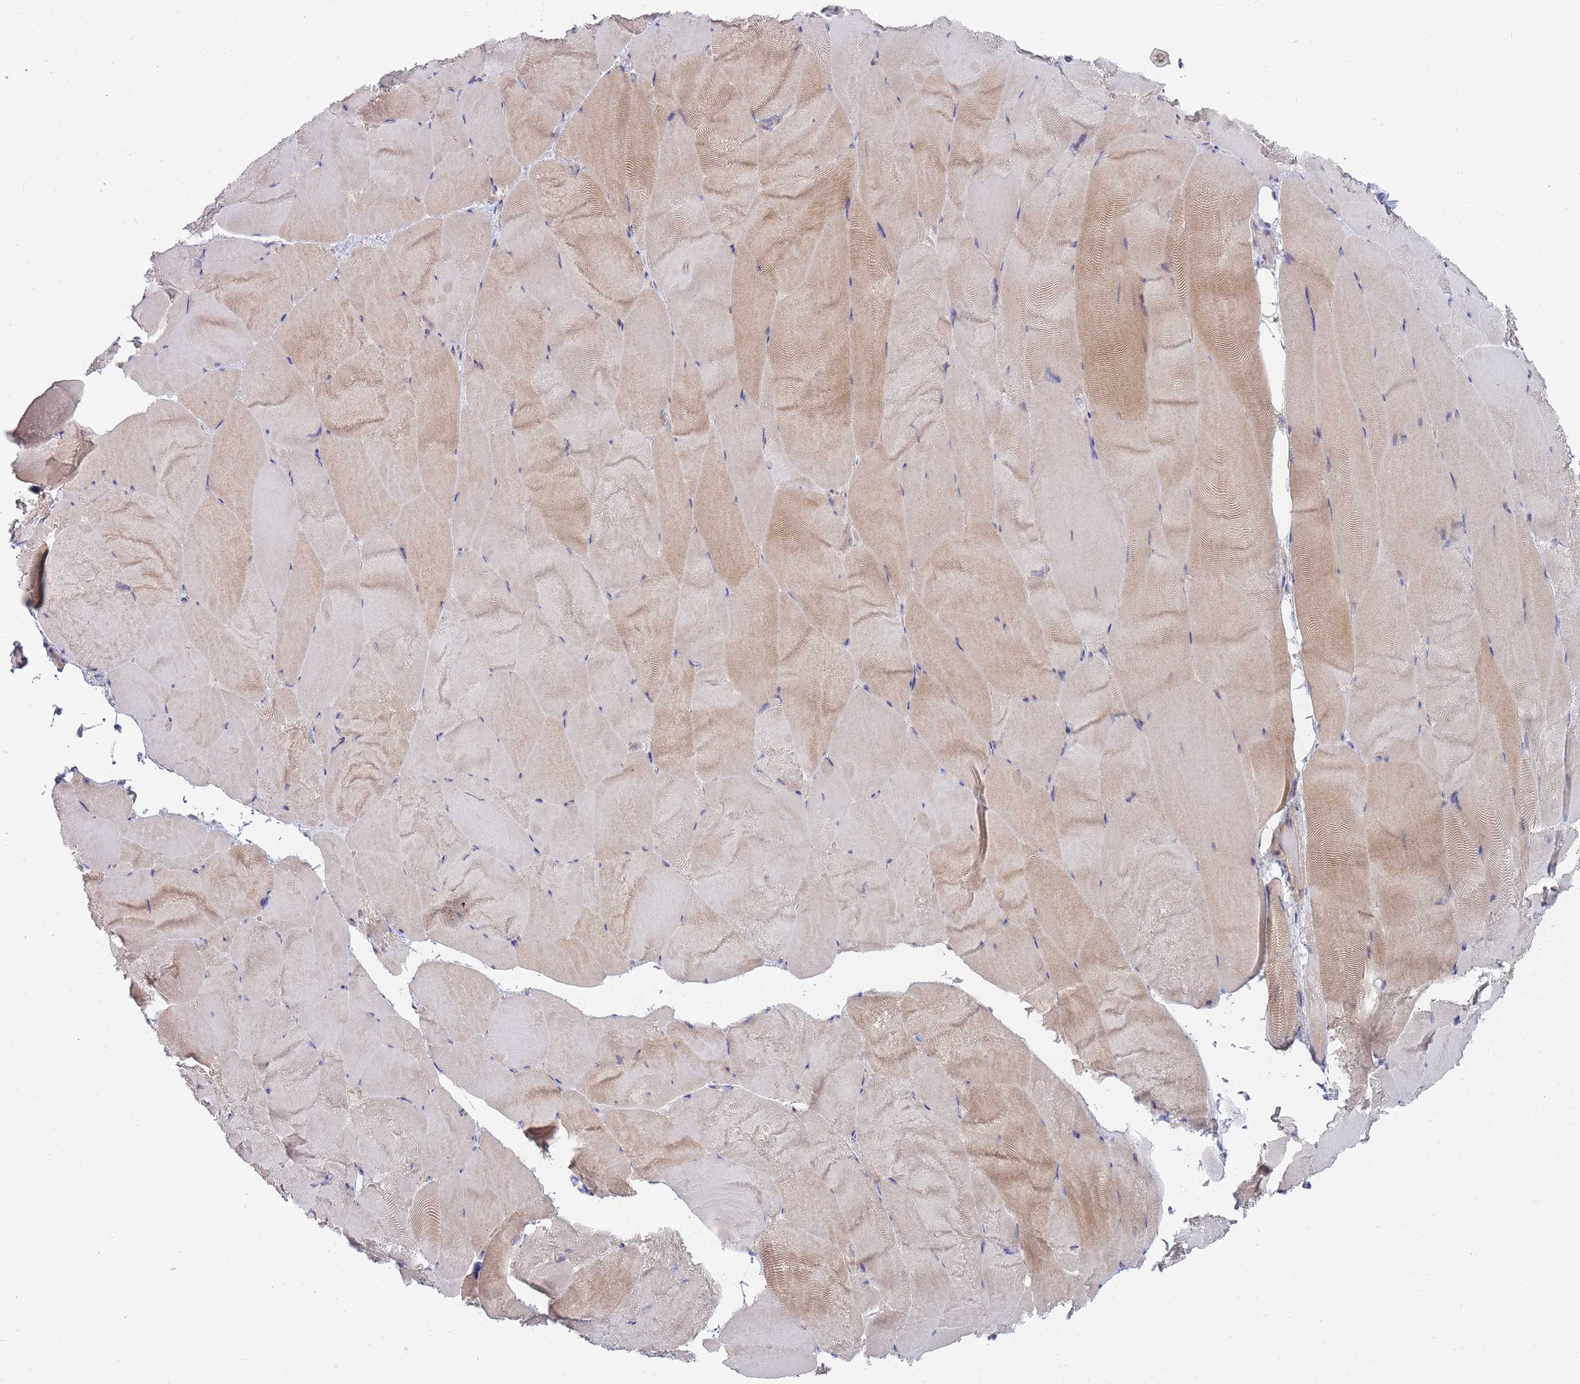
{"staining": {"intensity": "moderate", "quantity": "<25%", "location": "cytoplasmic/membranous"}, "tissue": "skeletal muscle", "cell_type": "Myocytes", "image_type": "normal", "snomed": [{"axis": "morphology", "description": "Normal tissue, NOS"}, {"axis": "topography", "description": "Skeletal muscle"}], "caption": "Skeletal muscle stained with IHC shows moderate cytoplasmic/membranous expression in approximately <25% of myocytes.", "gene": "SLC35F5", "patient": {"sex": "female", "age": 64}}